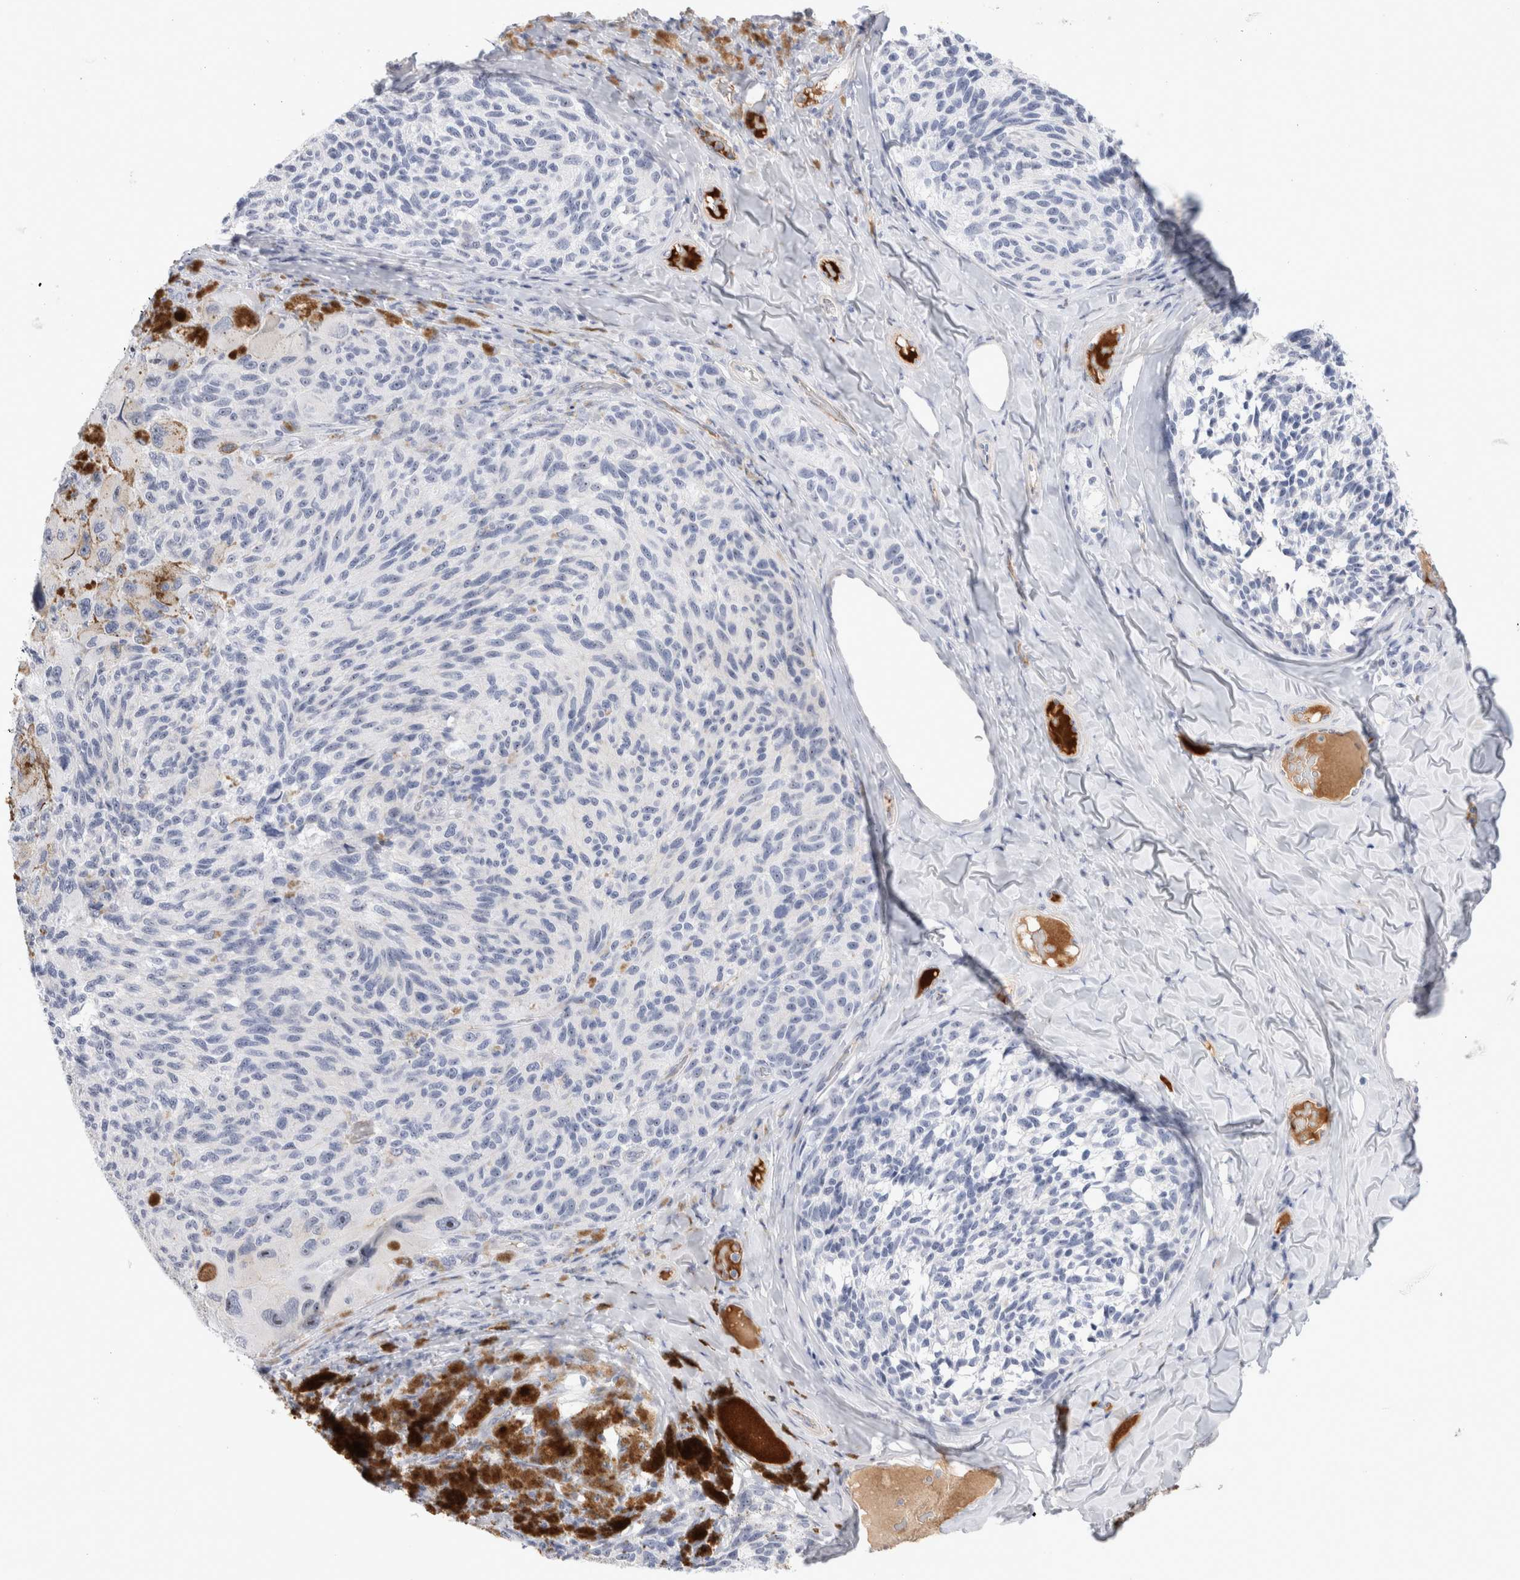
{"staining": {"intensity": "negative", "quantity": "none", "location": "none"}, "tissue": "melanoma", "cell_type": "Tumor cells", "image_type": "cancer", "snomed": [{"axis": "morphology", "description": "Malignant melanoma, NOS"}, {"axis": "topography", "description": "Skin"}], "caption": "There is no significant staining in tumor cells of melanoma.", "gene": "ECHDC2", "patient": {"sex": "female", "age": 73}}